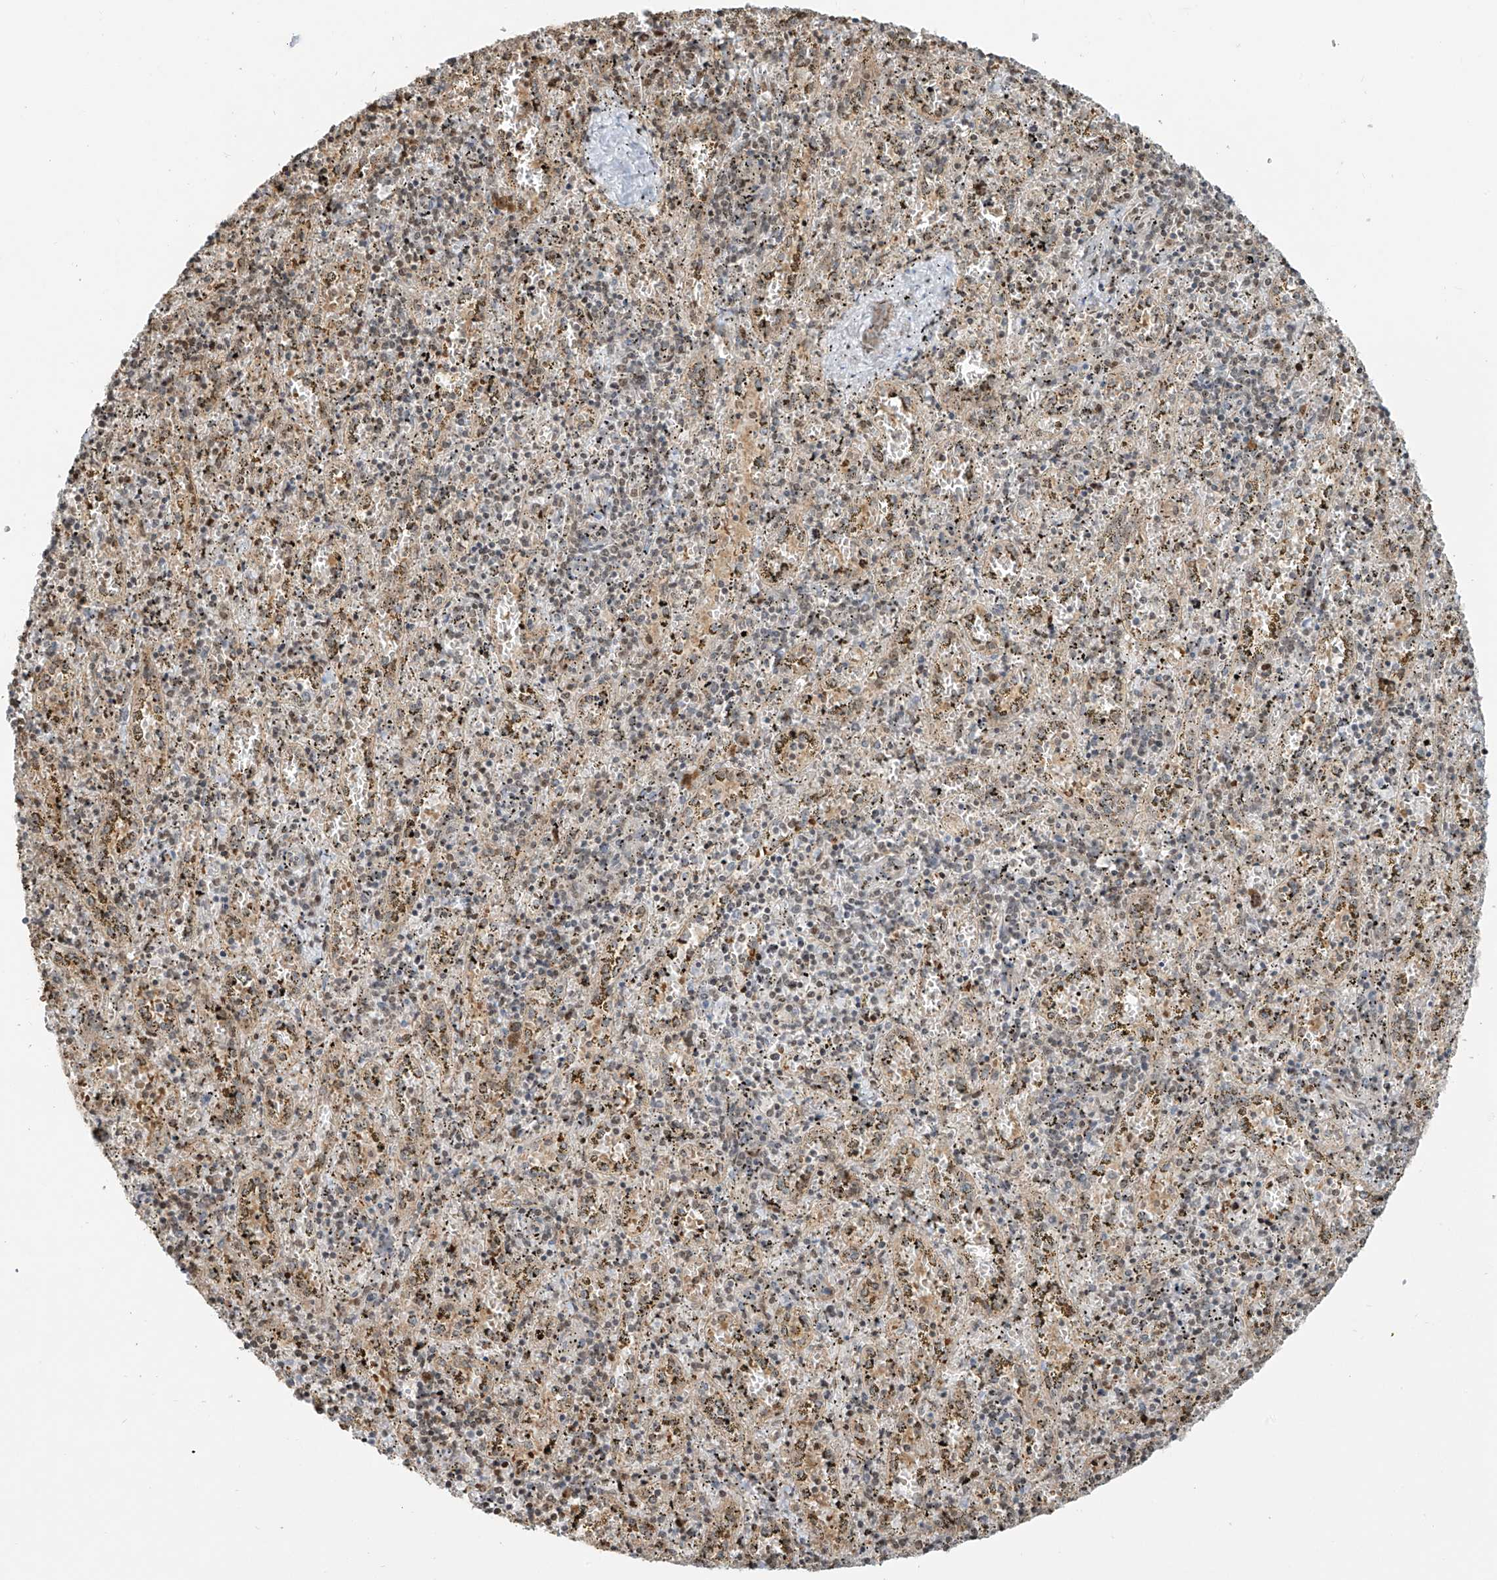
{"staining": {"intensity": "moderate", "quantity": "25%-75%", "location": "nuclear"}, "tissue": "spleen", "cell_type": "Cells in red pulp", "image_type": "normal", "snomed": [{"axis": "morphology", "description": "Normal tissue, NOS"}, {"axis": "topography", "description": "Spleen"}], "caption": "IHC (DAB (3,3'-diaminobenzidine)) staining of unremarkable human spleen shows moderate nuclear protein staining in about 25%-75% of cells in red pulp.", "gene": "VMP1", "patient": {"sex": "male", "age": 11}}